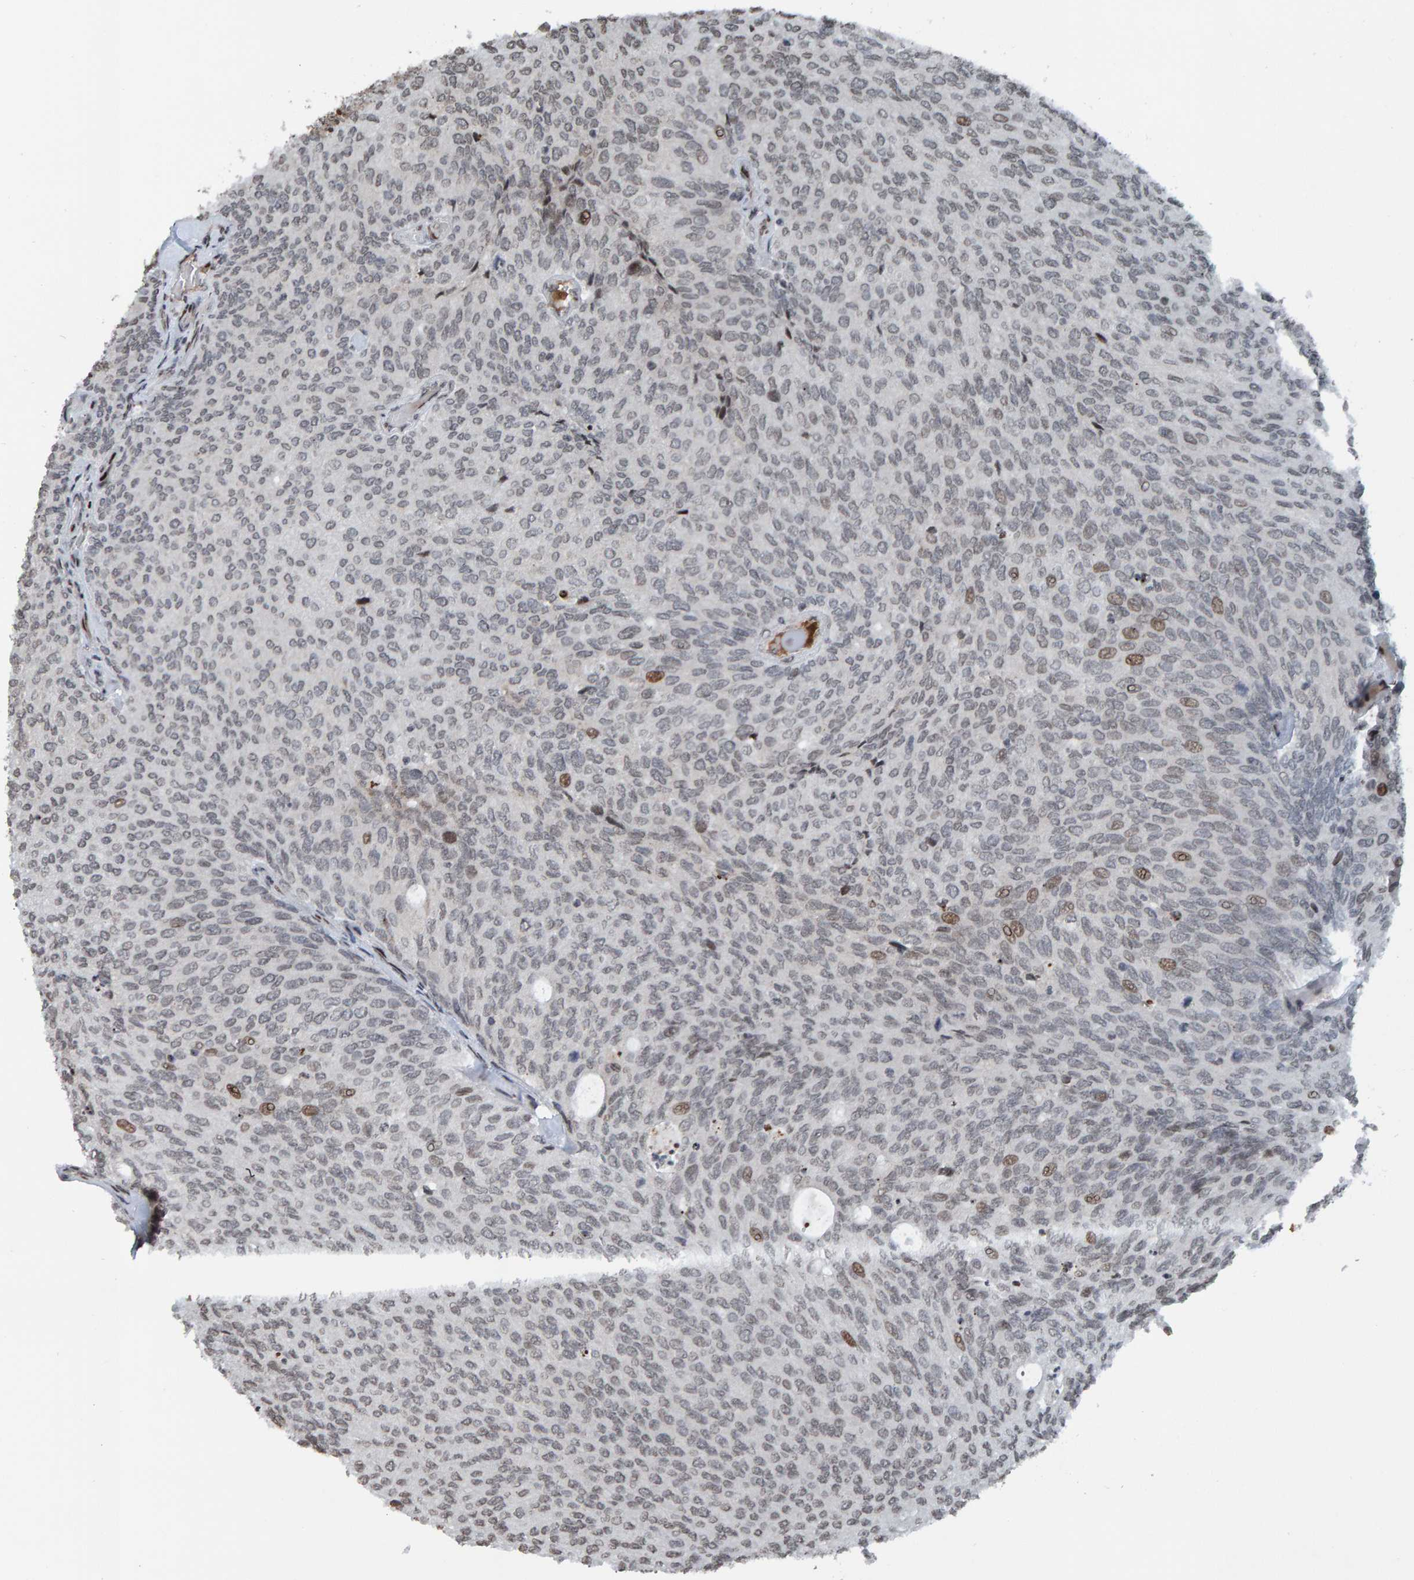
{"staining": {"intensity": "moderate", "quantity": "<25%", "location": "nuclear"}, "tissue": "urothelial cancer", "cell_type": "Tumor cells", "image_type": "cancer", "snomed": [{"axis": "morphology", "description": "Urothelial carcinoma, Low grade"}, {"axis": "topography", "description": "Urinary bladder"}], "caption": "A photomicrograph showing moderate nuclear positivity in about <25% of tumor cells in low-grade urothelial carcinoma, as visualized by brown immunohistochemical staining.", "gene": "ZNF366", "patient": {"sex": "female", "age": 79}}